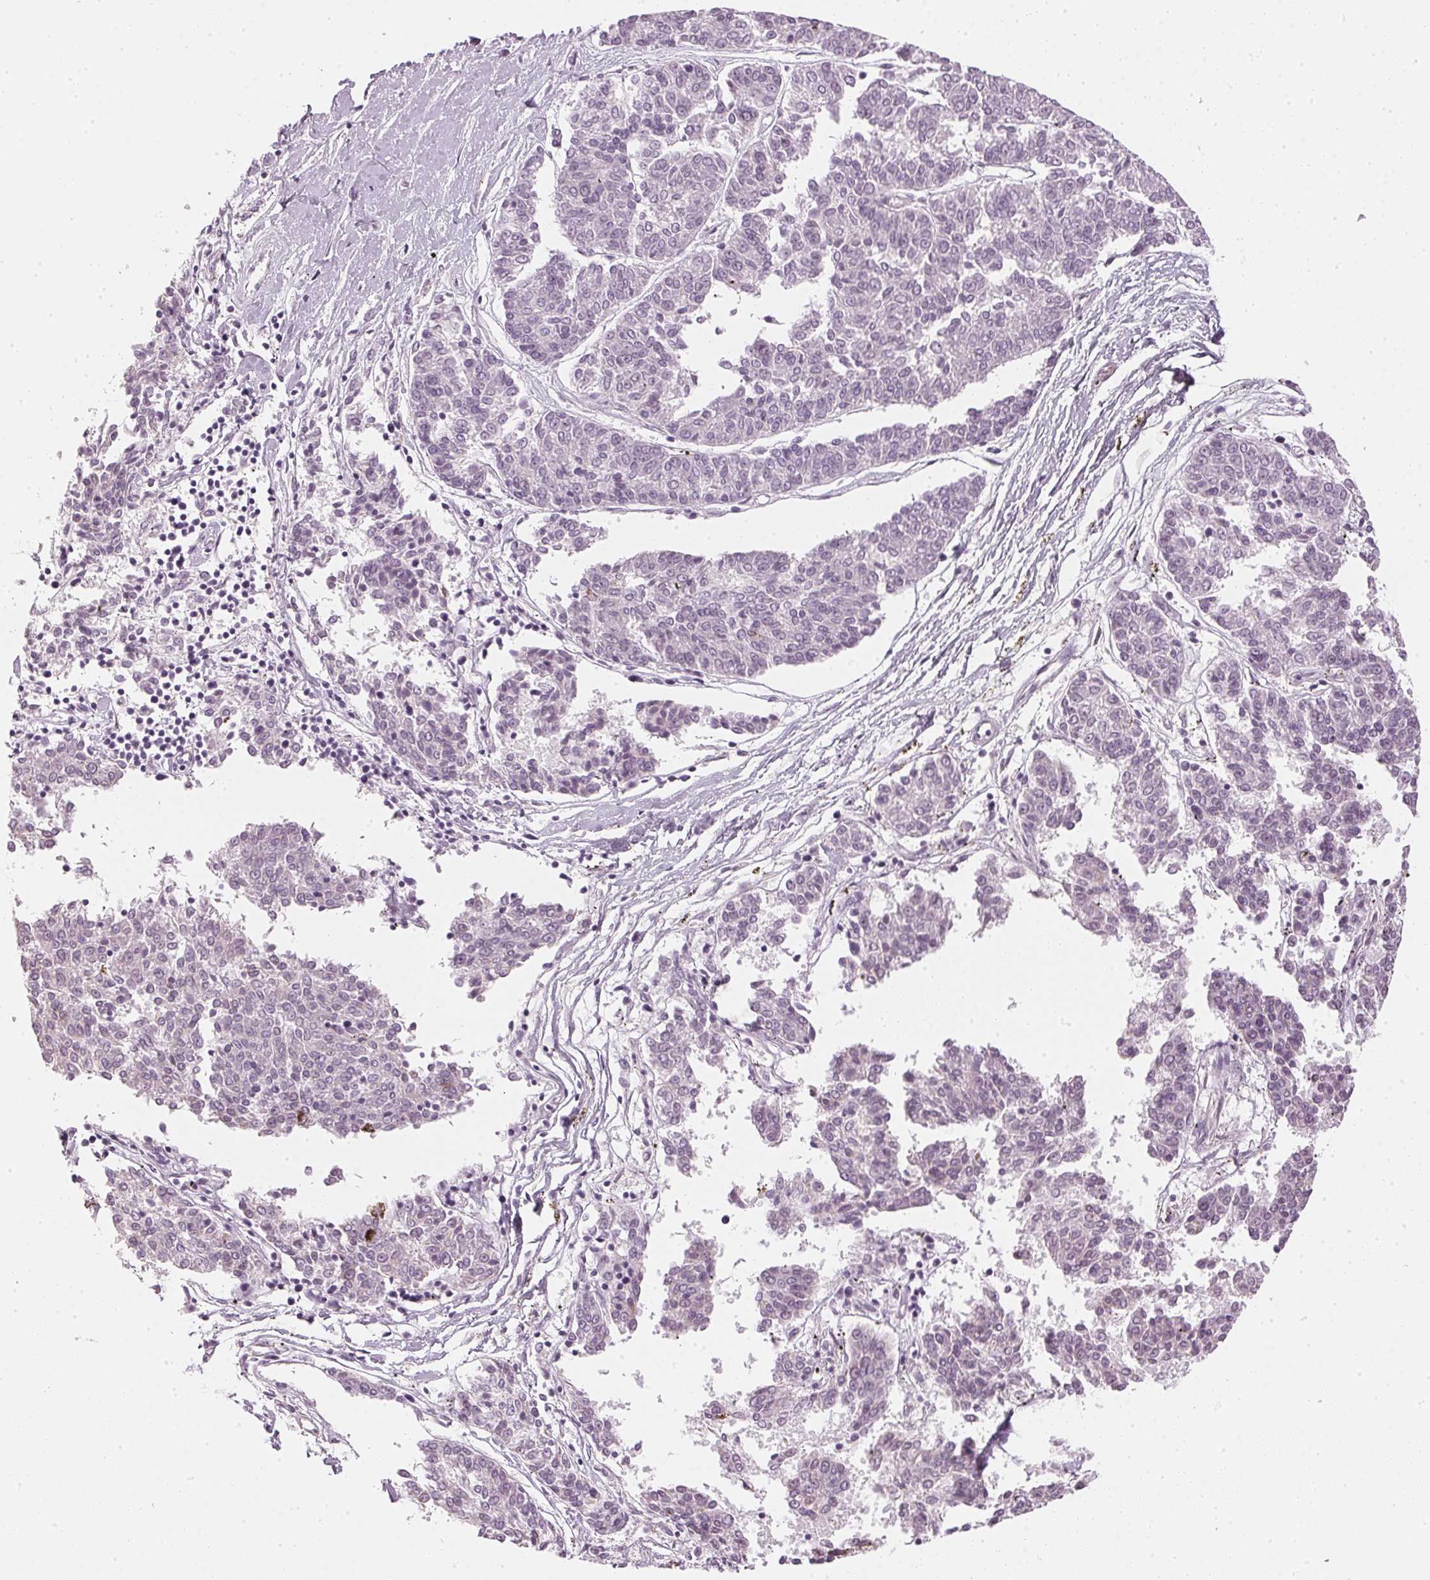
{"staining": {"intensity": "negative", "quantity": "none", "location": "none"}, "tissue": "melanoma", "cell_type": "Tumor cells", "image_type": "cancer", "snomed": [{"axis": "morphology", "description": "Malignant melanoma, NOS"}, {"axis": "topography", "description": "Skin"}], "caption": "There is no significant positivity in tumor cells of melanoma. Brightfield microscopy of IHC stained with DAB (3,3'-diaminobenzidine) (brown) and hematoxylin (blue), captured at high magnification.", "gene": "APLP1", "patient": {"sex": "female", "age": 72}}